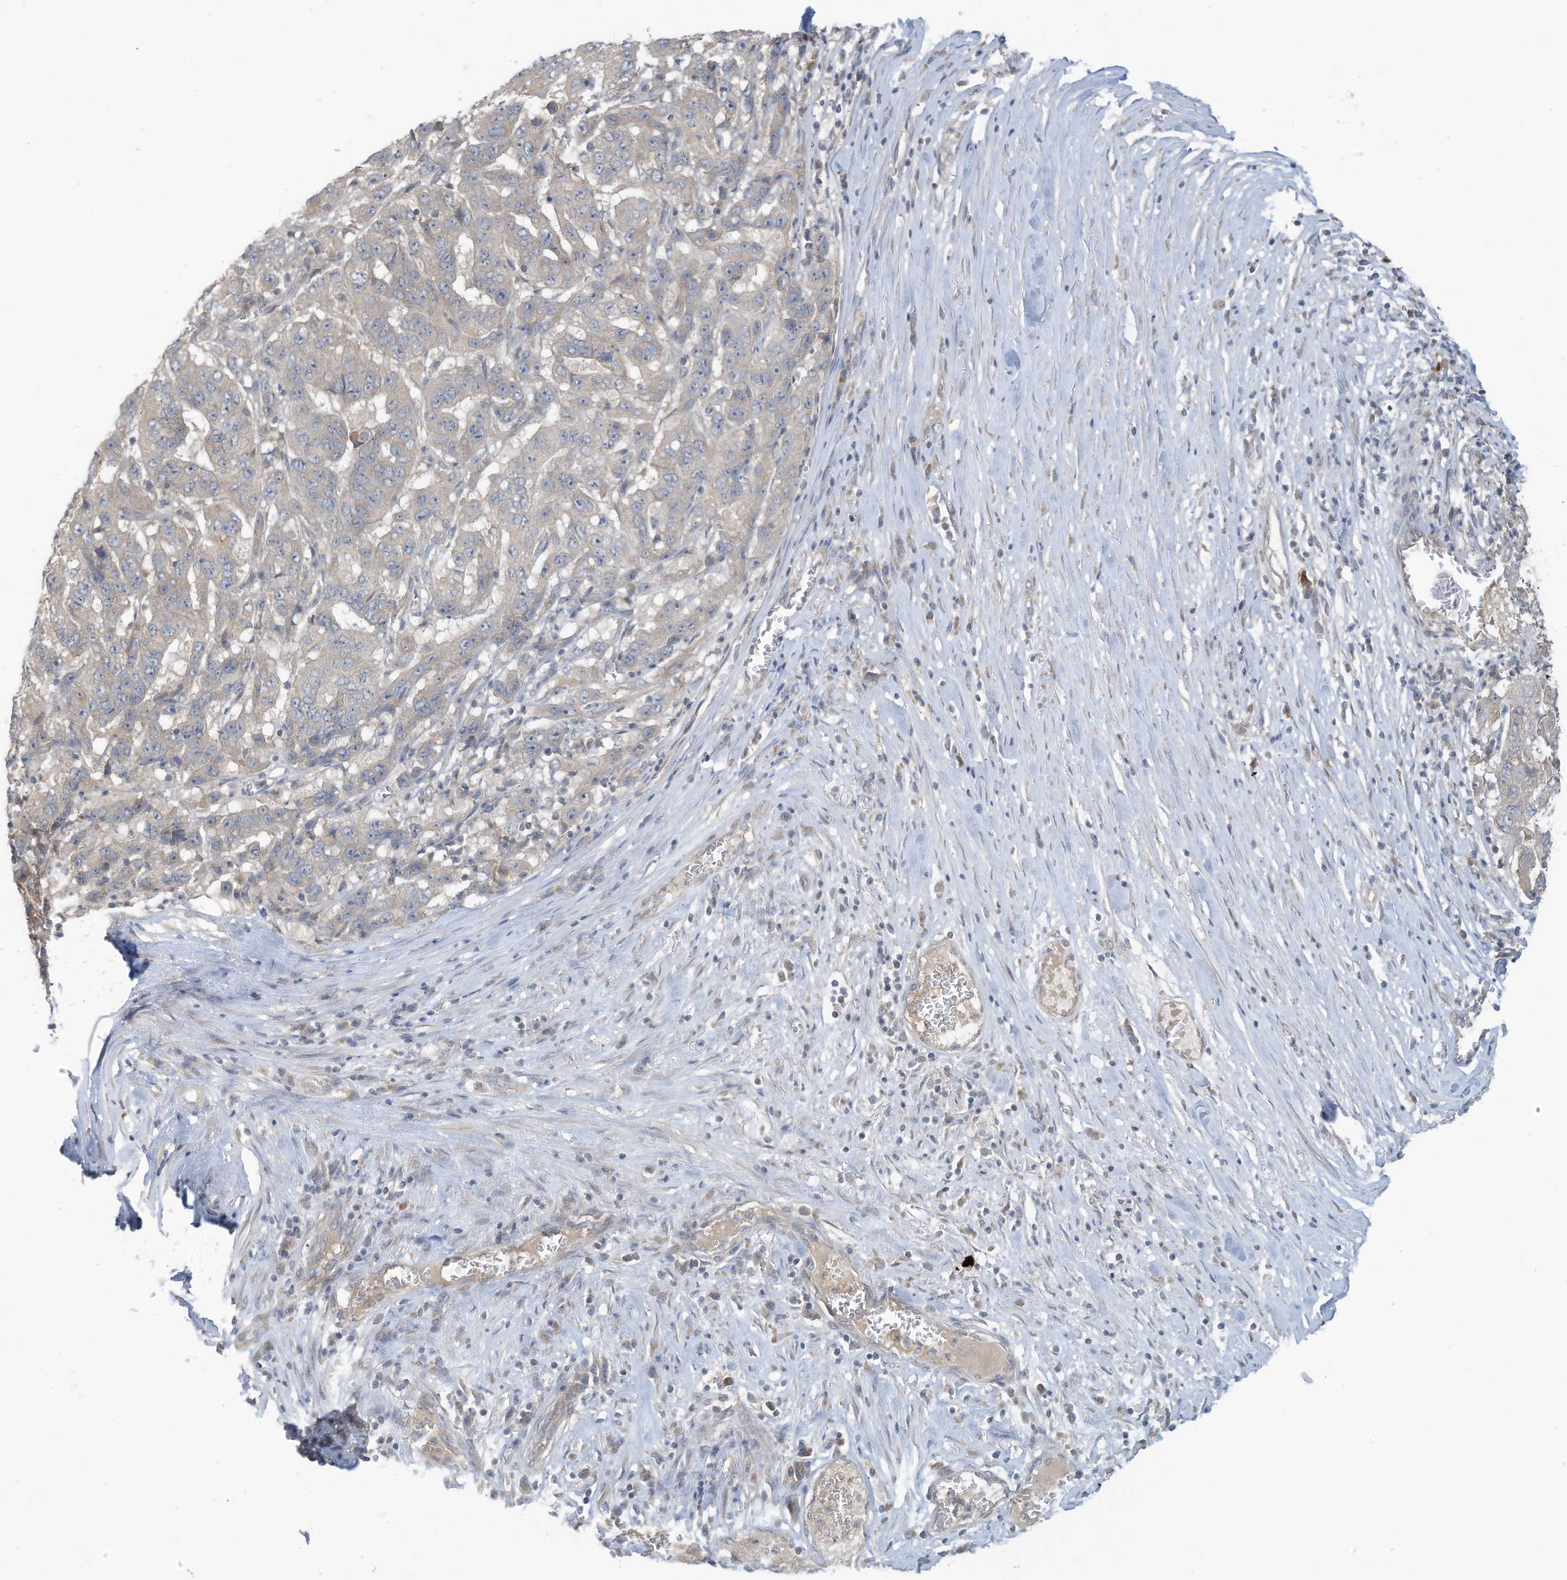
{"staining": {"intensity": "negative", "quantity": "none", "location": "none"}, "tissue": "pancreatic cancer", "cell_type": "Tumor cells", "image_type": "cancer", "snomed": [{"axis": "morphology", "description": "Adenocarcinoma, NOS"}, {"axis": "topography", "description": "Pancreas"}], "caption": "IHC image of neoplastic tissue: pancreatic adenocarcinoma stained with DAB reveals no significant protein positivity in tumor cells.", "gene": "SCGB1D2", "patient": {"sex": "male", "age": 63}}